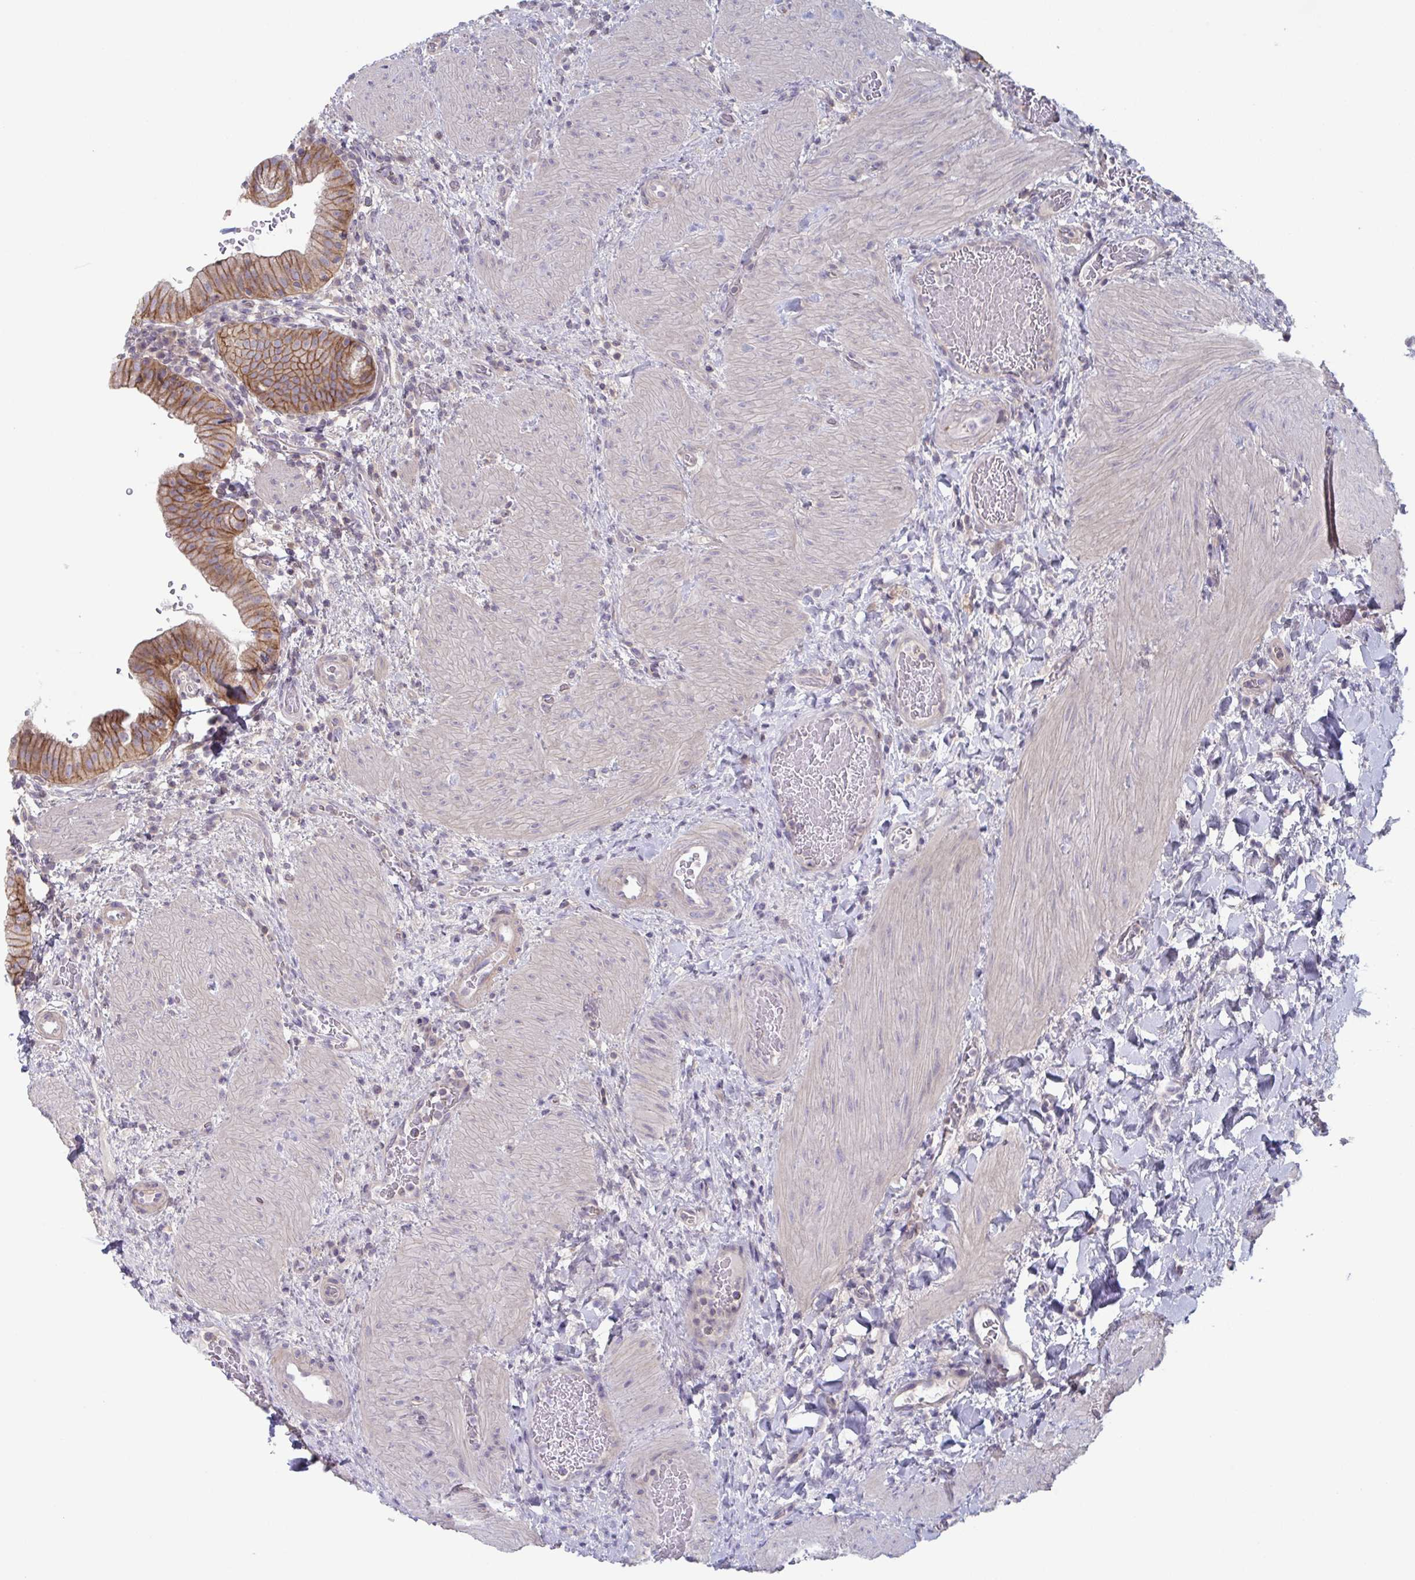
{"staining": {"intensity": "strong", "quantity": ">75%", "location": "cytoplasmic/membranous"}, "tissue": "gallbladder", "cell_type": "Glandular cells", "image_type": "normal", "snomed": [{"axis": "morphology", "description": "Normal tissue, NOS"}, {"axis": "topography", "description": "Gallbladder"}], "caption": "This micrograph reveals immunohistochemistry staining of benign gallbladder, with high strong cytoplasmic/membranous staining in approximately >75% of glandular cells.", "gene": "STK26", "patient": {"sex": "male", "age": 26}}